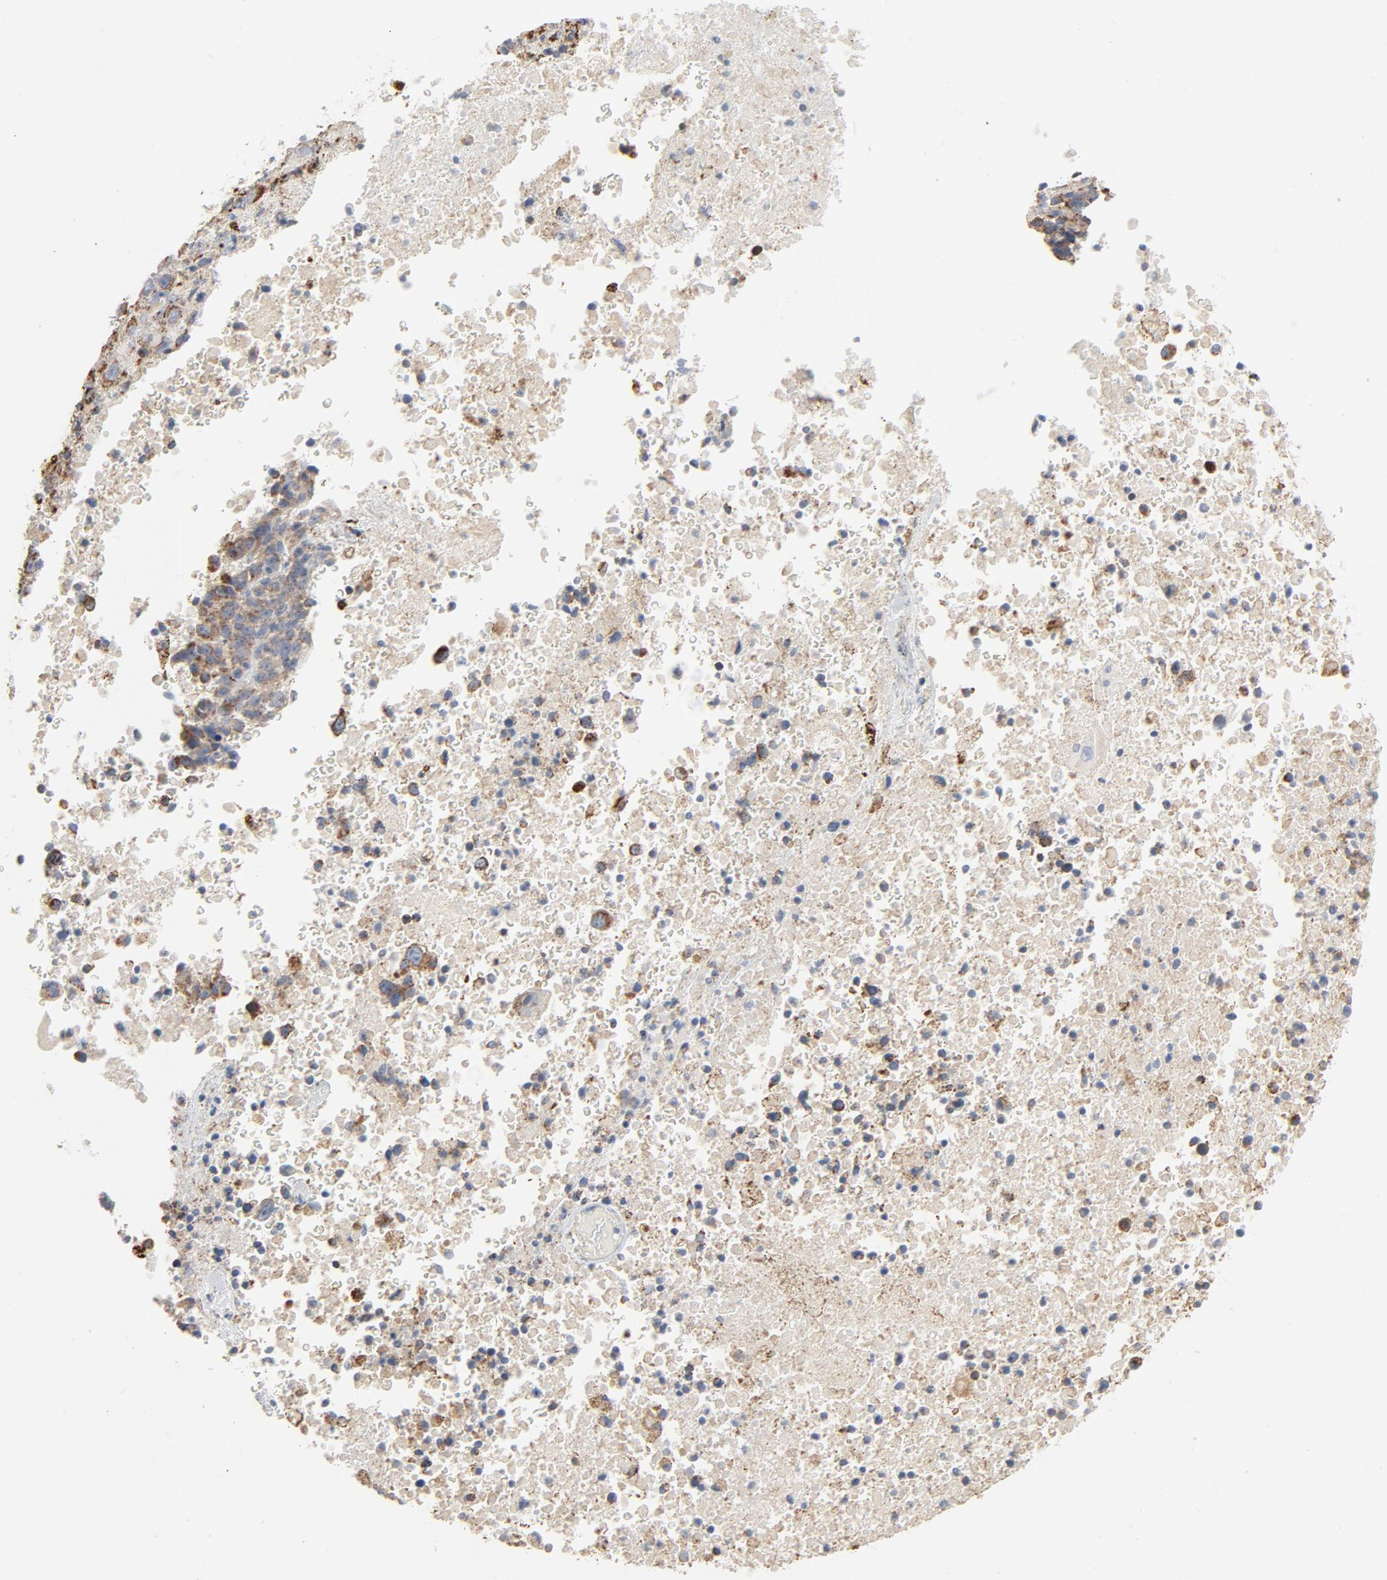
{"staining": {"intensity": "weak", "quantity": ">75%", "location": "cytoplasmic/membranous"}, "tissue": "melanoma", "cell_type": "Tumor cells", "image_type": "cancer", "snomed": [{"axis": "morphology", "description": "Malignant melanoma, Metastatic site"}, {"axis": "topography", "description": "Cerebral cortex"}], "caption": "This is an image of IHC staining of melanoma, which shows weak positivity in the cytoplasmic/membranous of tumor cells.", "gene": "SETD3", "patient": {"sex": "female", "age": 52}}